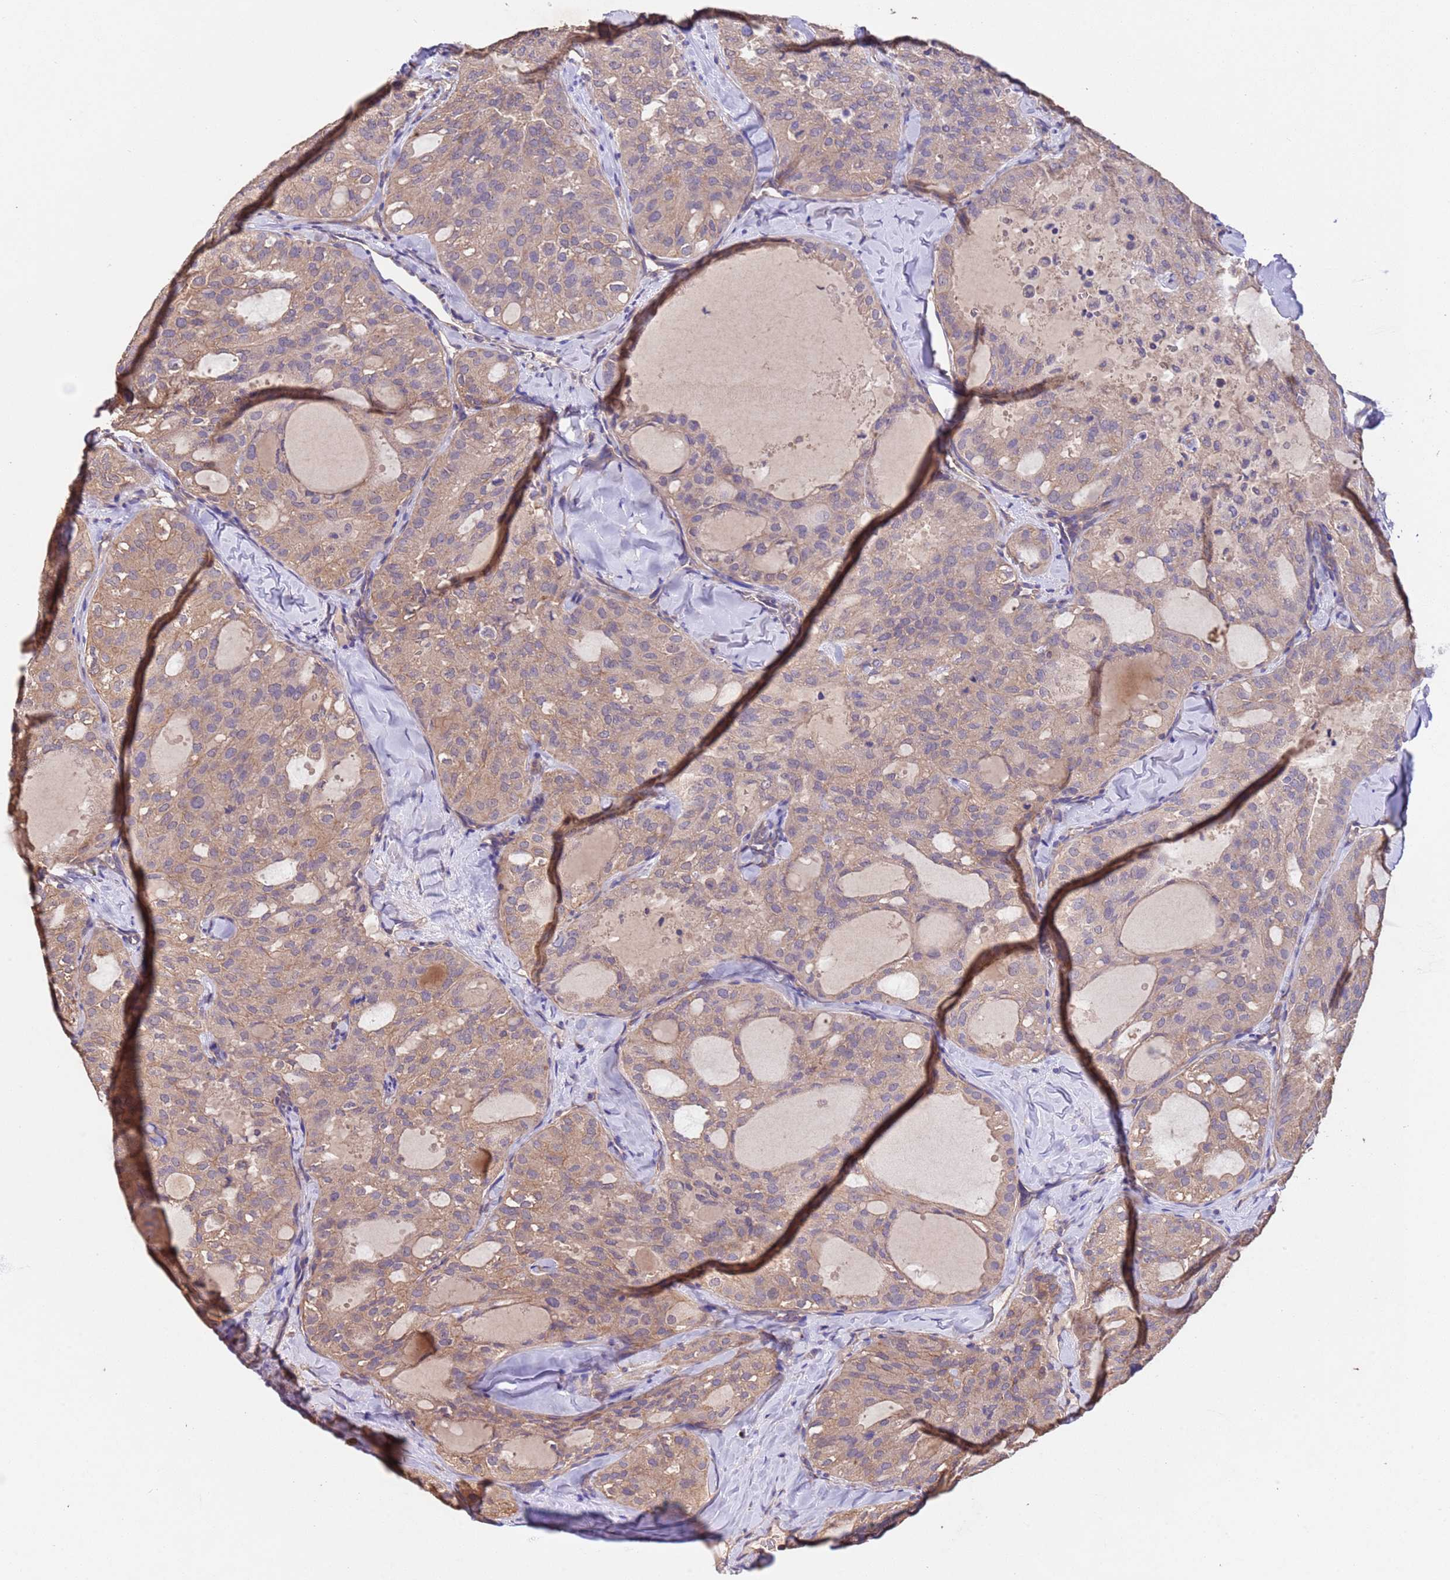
{"staining": {"intensity": "weak", "quantity": "25%-75%", "location": "cytoplasmic/membranous"}, "tissue": "thyroid cancer", "cell_type": "Tumor cells", "image_type": "cancer", "snomed": [{"axis": "morphology", "description": "Follicular adenoma carcinoma, NOS"}, {"axis": "topography", "description": "Thyroid gland"}], "caption": "Thyroid cancer (follicular adenoma carcinoma) stained with a brown dye demonstrates weak cytoplasmic/membranous positive positivity in about 25%-75% of tumor cells.", "gene": "MTX3", "patient": {"sex": "male", "age": 75}}